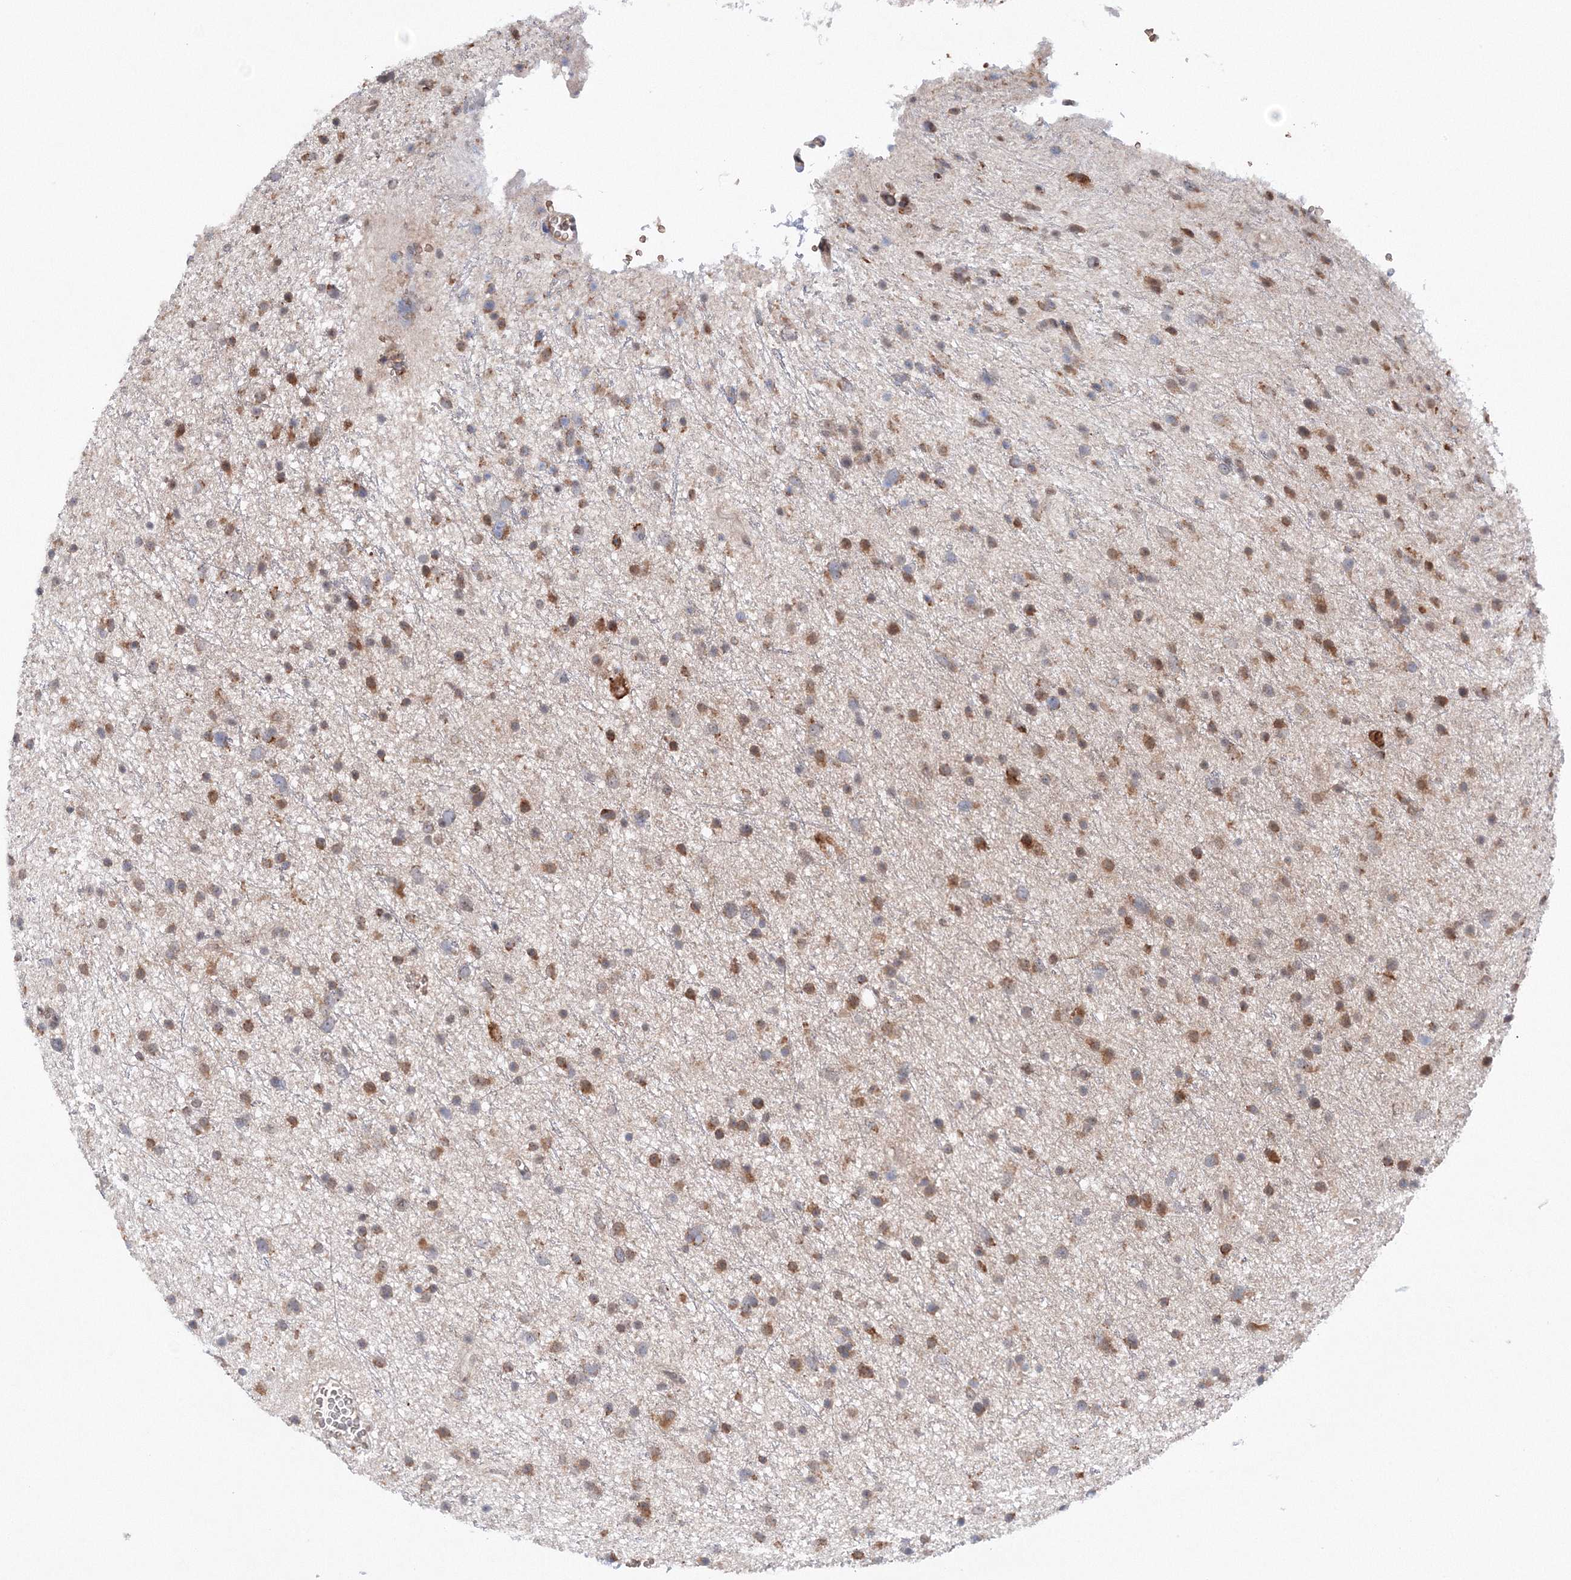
{"staining": {"intensity": "moderate", "quantity": ">75%", "location": "cytoplasmic/membranous"}, "tissue": "glioma", "cell_type": "Tumor cells", "image_type": "cancer", "snomed": [{"axis": "morphology", "description": "Glioma, malignant, Low grade"}, {"axis": "topography", "description": "Cerebral cortex"}], "caption": "IHC image of neoplastic tissue: human glioma stained using immunohistochemistry (IHC) demonstrates medium levels of moderate protein expression localized specifically in the cytoplasmic/membranous of tumor cells, appearing as a cytoplasmic/membranous brown color.", "gene": "DIS3L2", "patient": {"sex": "female", "age": 39}}